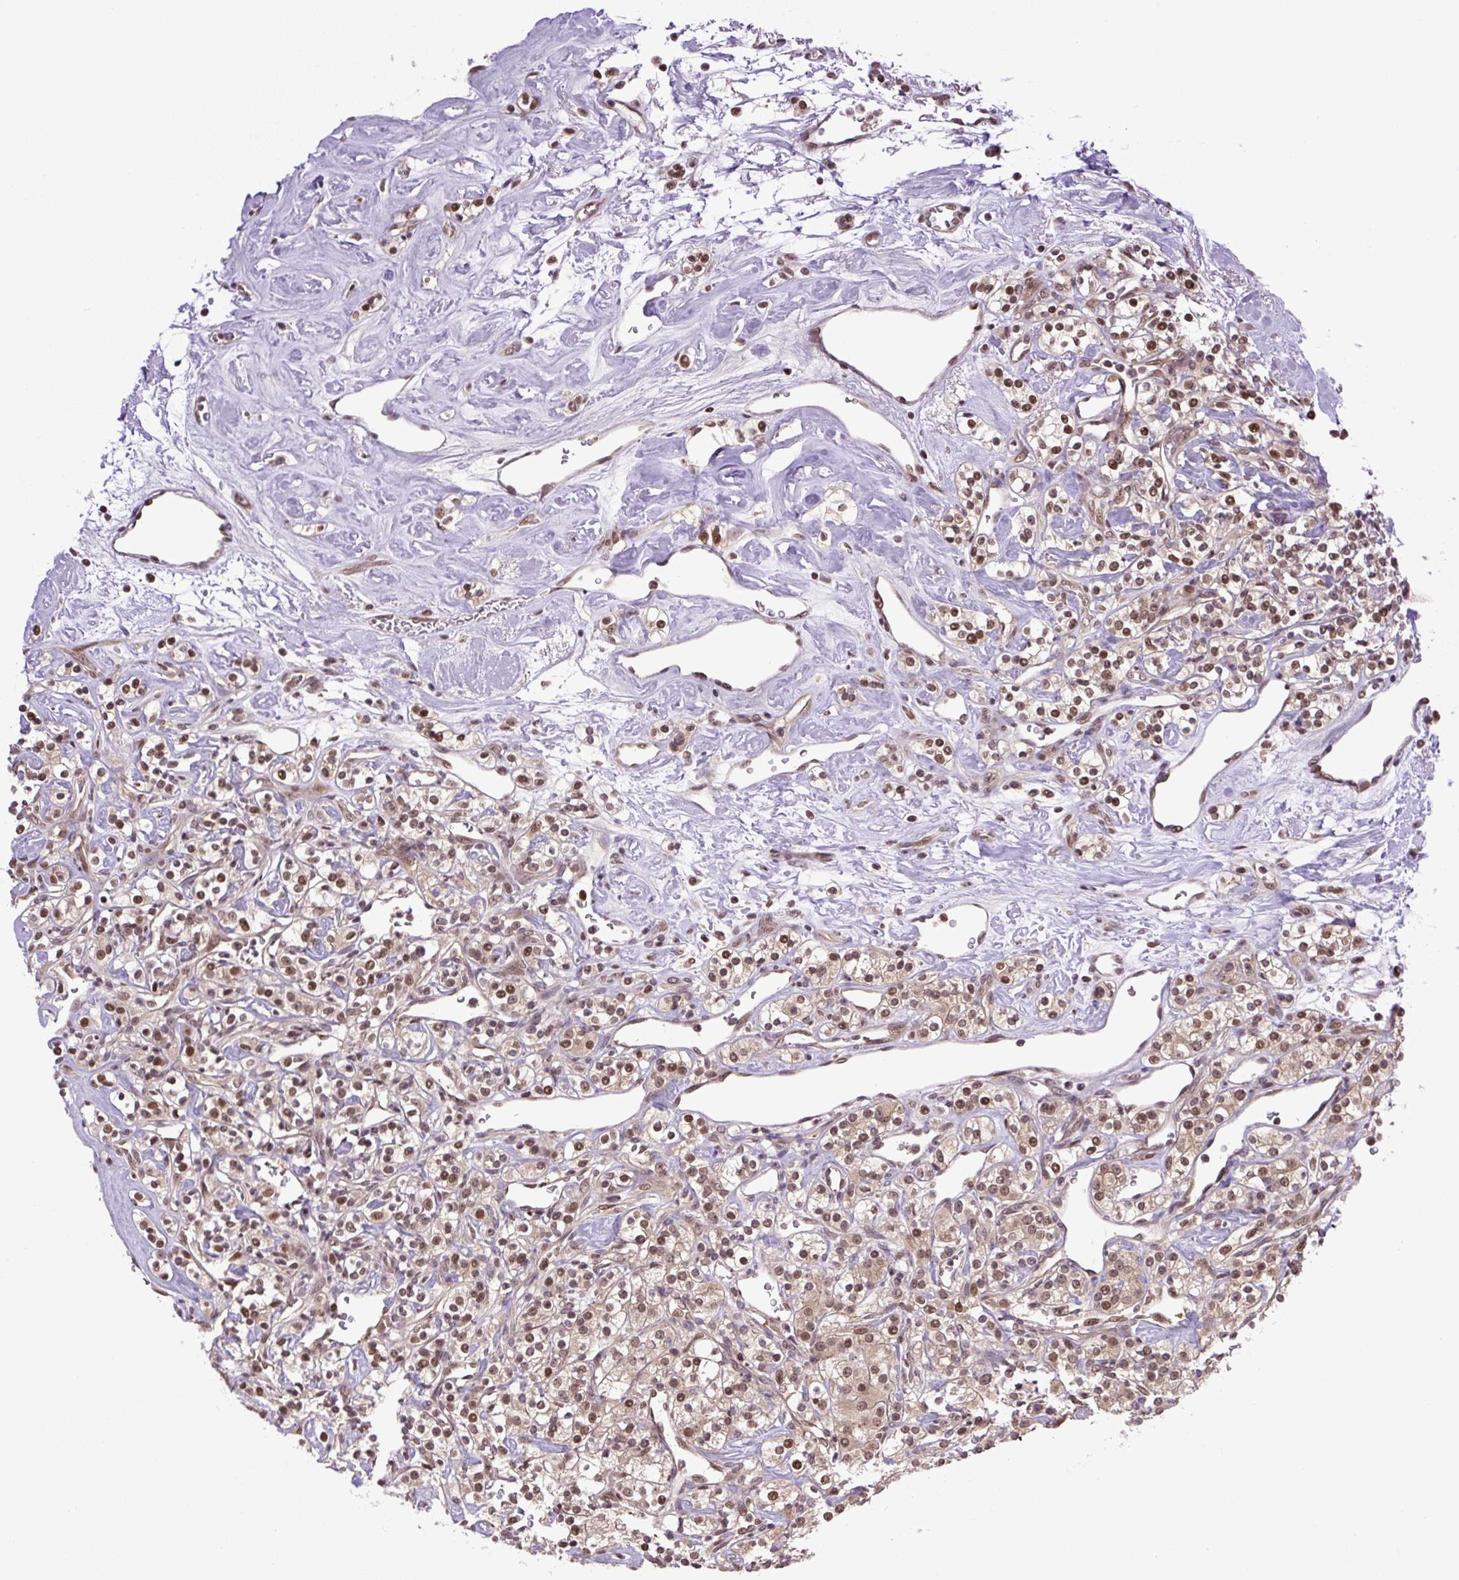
{"staining": {"intensity": "moderate", "quantity": ">75%", "location": "nuclear"}, "tissue": "renal cancer", "cell_type": "Tumor cells", "image_type": "cancer", "snomed": [{"axis": "morphology", "description": "Adenocarcinoma, NOS"}, {"axis": "topography", "description": "Kidney"}], "caption": "Immunohistochemistry (IHC) (DAB (3,3'-diaminobenzidine)) staining of renal cancer shows moderate nuclear protein expression in about >75% of tumor cells.", "gene": "SGTA", "patient": {"sex": "male", "age": 77}}